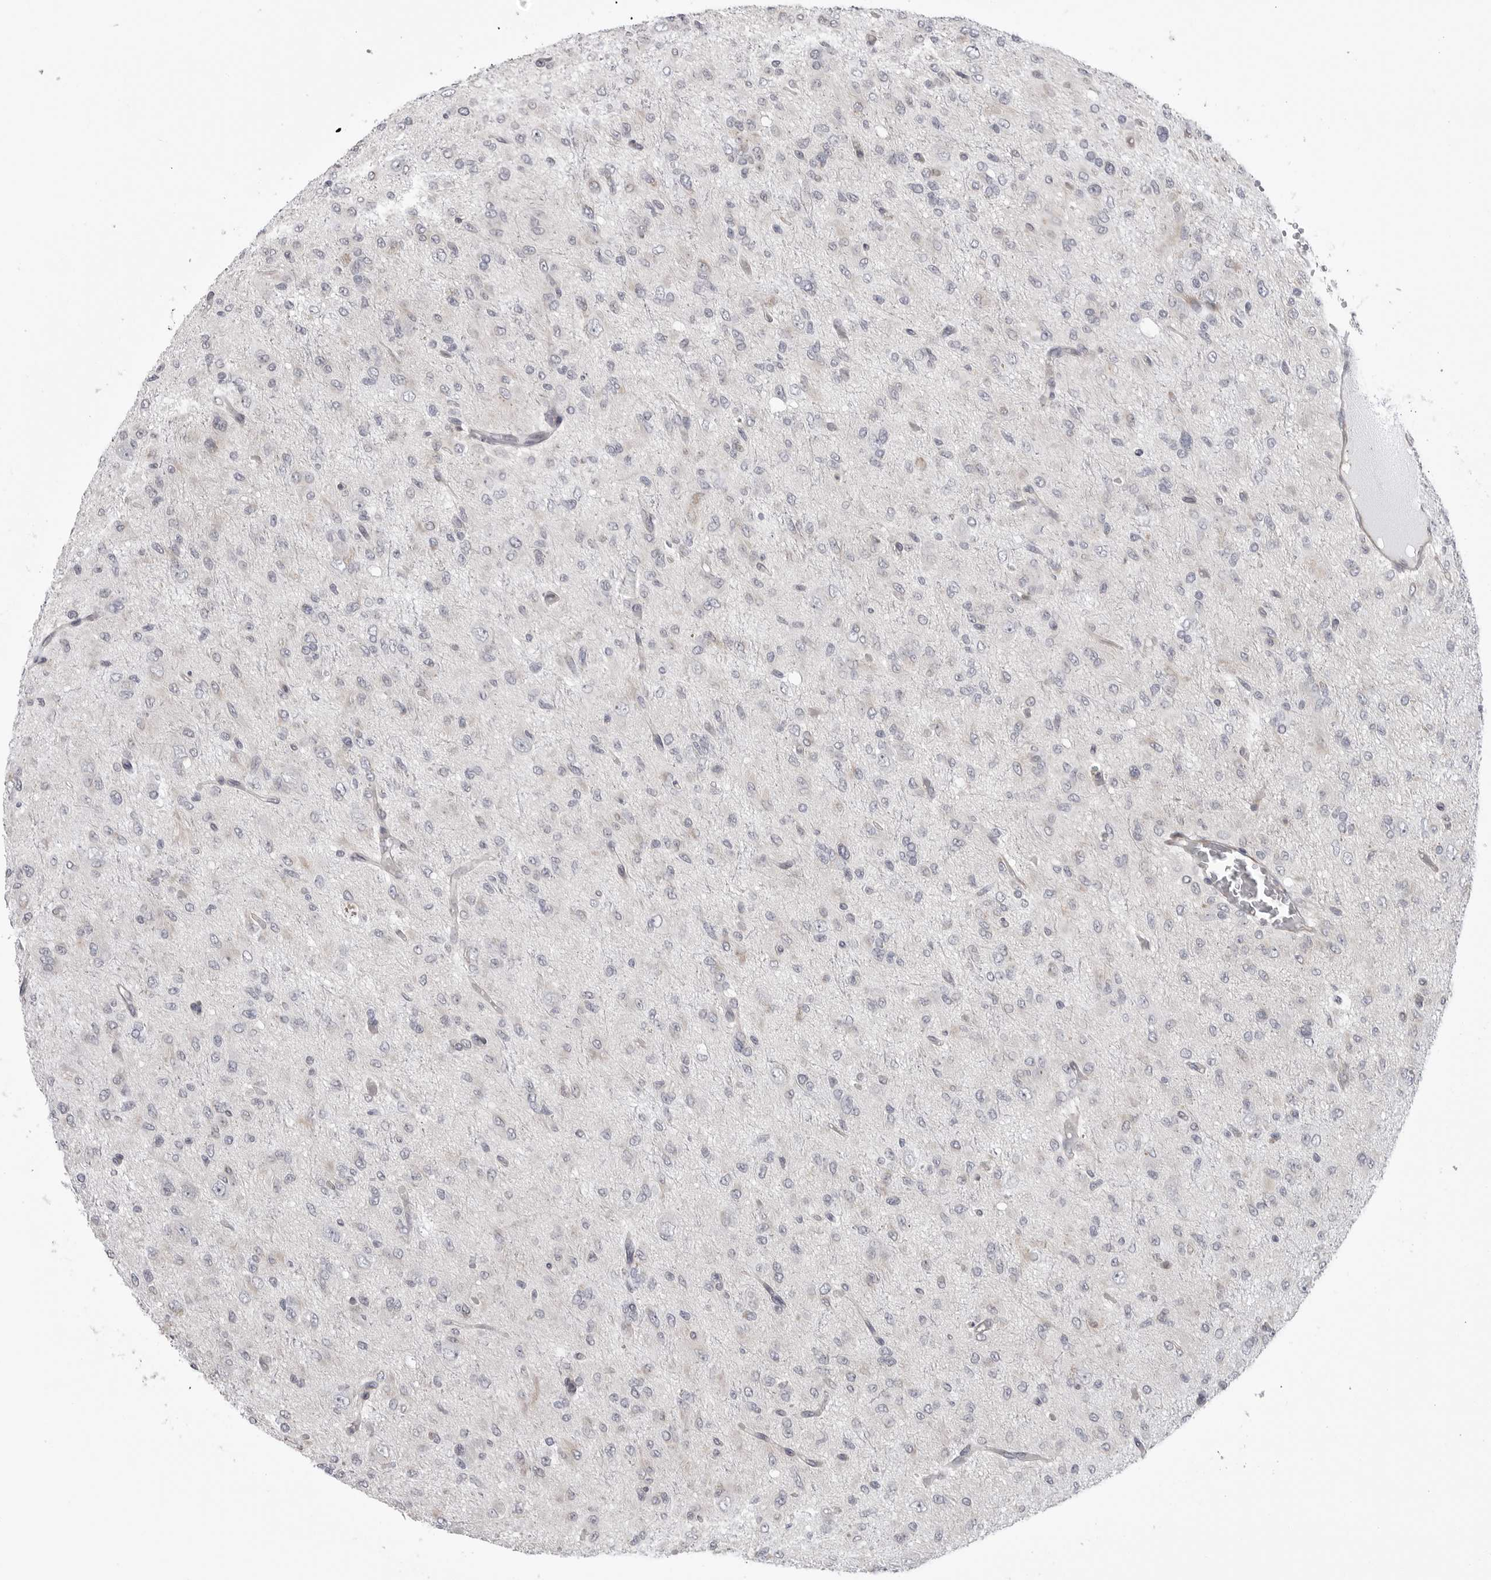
{"staining": {"intensity": "negative", "quantity": "none", "location": "none"}, "tissue": "glioma", "cell_type": "Tumor cells", "image_type": "cancer", "snomed": [{"axis": "morphology", "description": "Glioma, malignant, High grade"}, {"axis": "topography", "description": "Brain"}], "caption": "Immunohistochemical staining of malignant high-grade glioma displays no significant staining in tumor cells. Brightfield microscopy of IHC stained with DAB (3,3'-diaminobenzidine) (brown) and hematoxylin (blue), captured at high magnification.", "gene": "SCP2", "patient": {"sex": "female", "age": 59}}